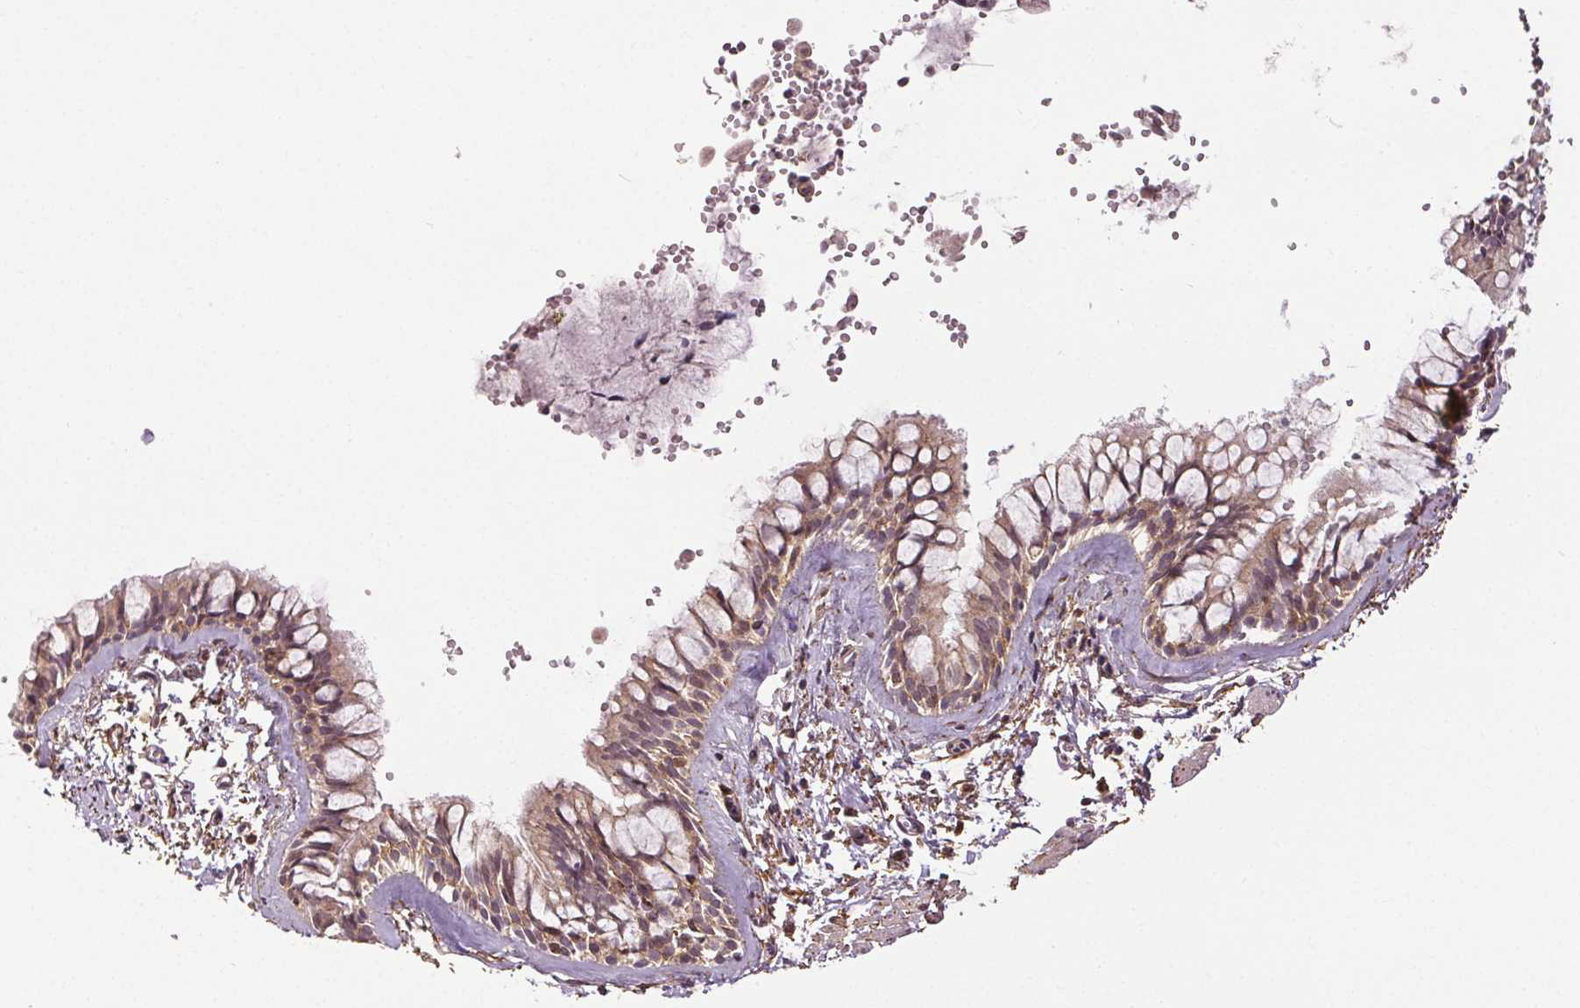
{"staining": {"intensity": "weak", "quantity": "25%-75%", "location": "cytoplasmic/membranous"}, "tissue": "bronchus", "cell_type": "Respiratory epithelial cells", "image_type": "normal", "snomed": [{"axis": "morphology", "description": "Normal tissue, NOS"}, {"axis": "topography", "description": "Bronchus"}], "caption": "Protein staining reveals weak cytoplasmic/membranous positivity in approximately 25%-75% of respiratory epithelial cells in benign bronchus. (DAB (3,3'-diaminobenzidine) = brown stain, brightfield microscopy at high magnification).", "gene": "EPHB3", "patient": {"sex": "female", "age": 59}}